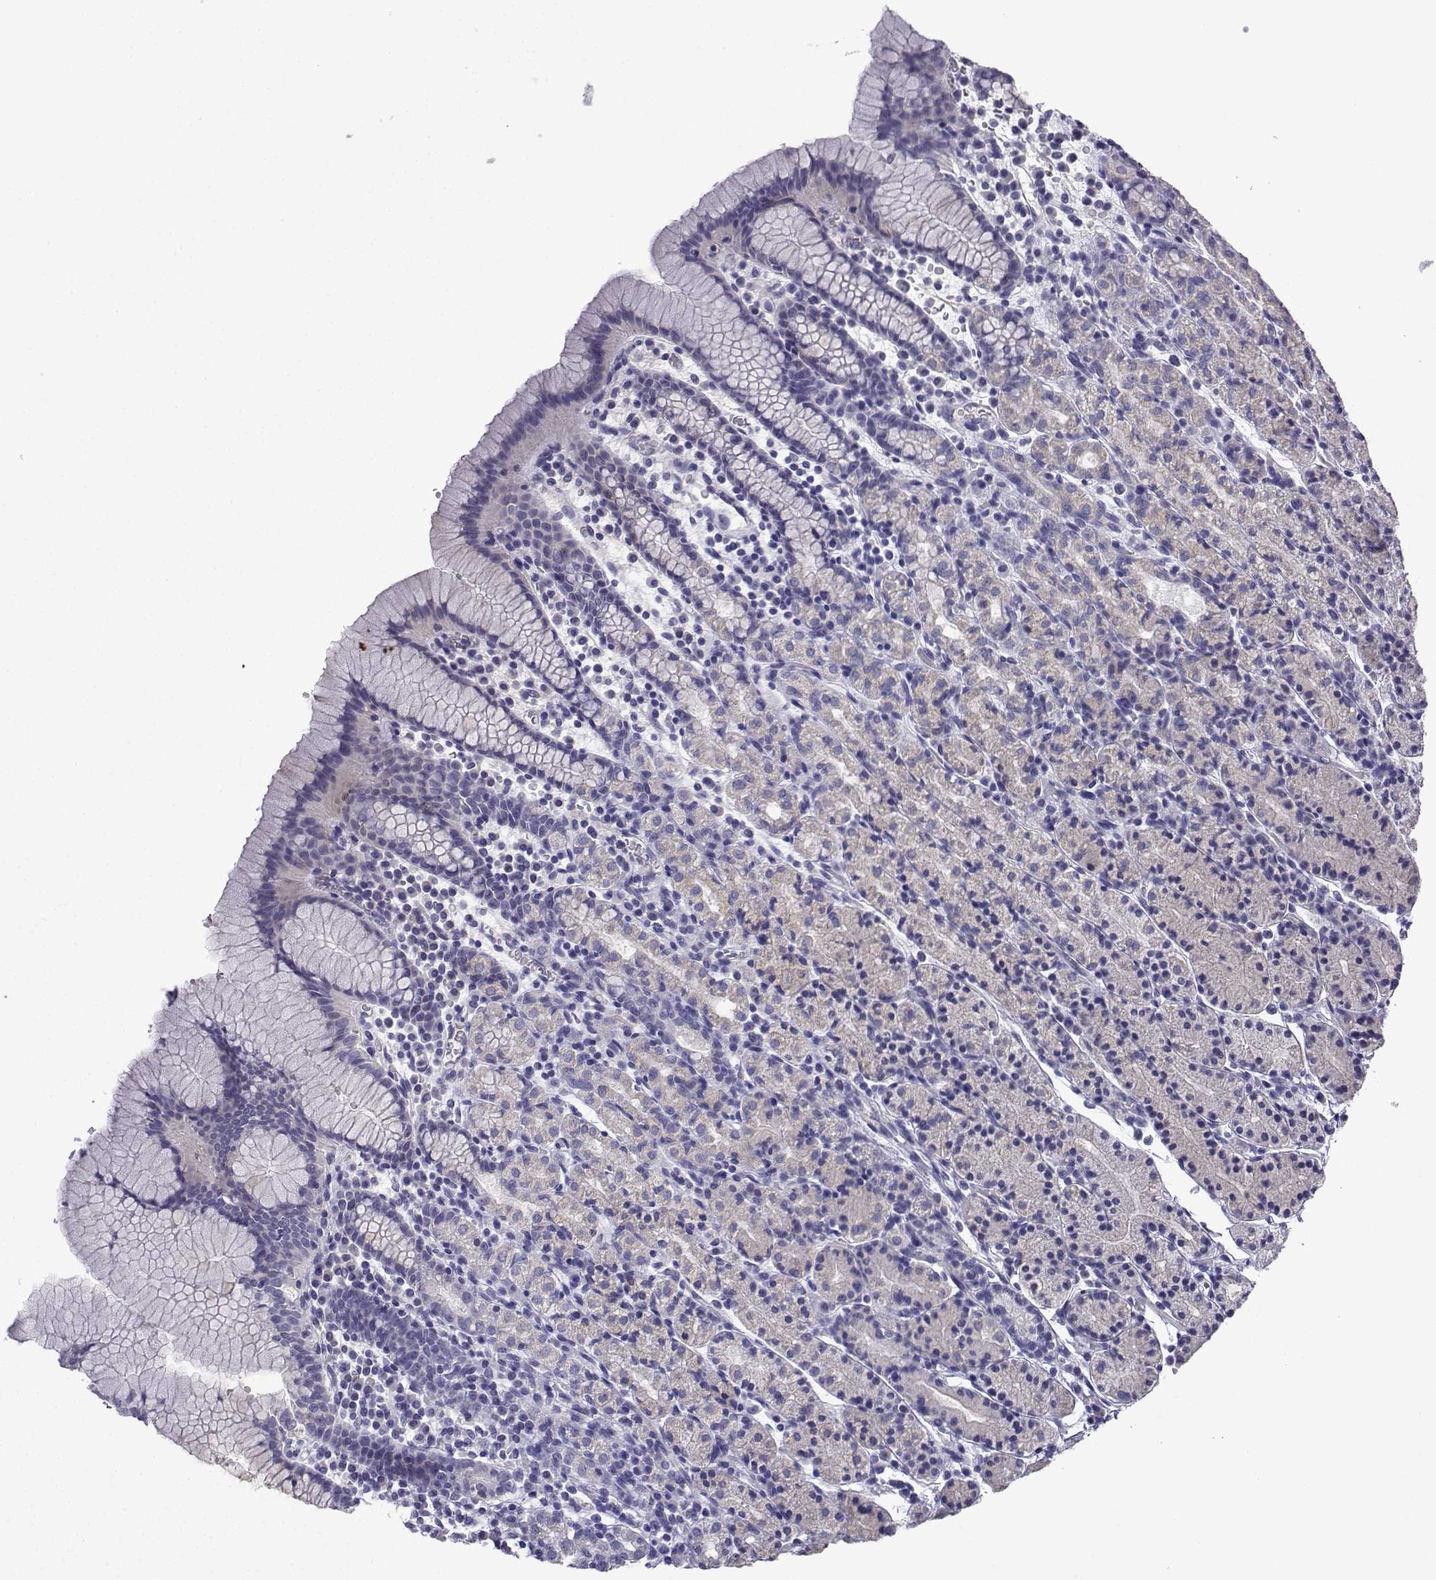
{"staining": {"intensity": "negative", "quantity": "none", "location": "none"}, "tissue": "stomach", "cell_type": "Glandular cells", "image_type": "normal", "snomed": [{"axis": "morphology", "description": "Normal tissue, NOS"}, {"axis": "topography", "description": "Stomach, upper"}, {"axis": "topography", "description": "Stomach"}], "caption": "IHC micrograph of unremarkable stomach: human stomach stained with DAB (3,3'-diaminobenzidine) demonstrates no significant protein staining in glandular cells.", "gene": "SPACA7", "patient": {"sex": "male", "age": 62}}